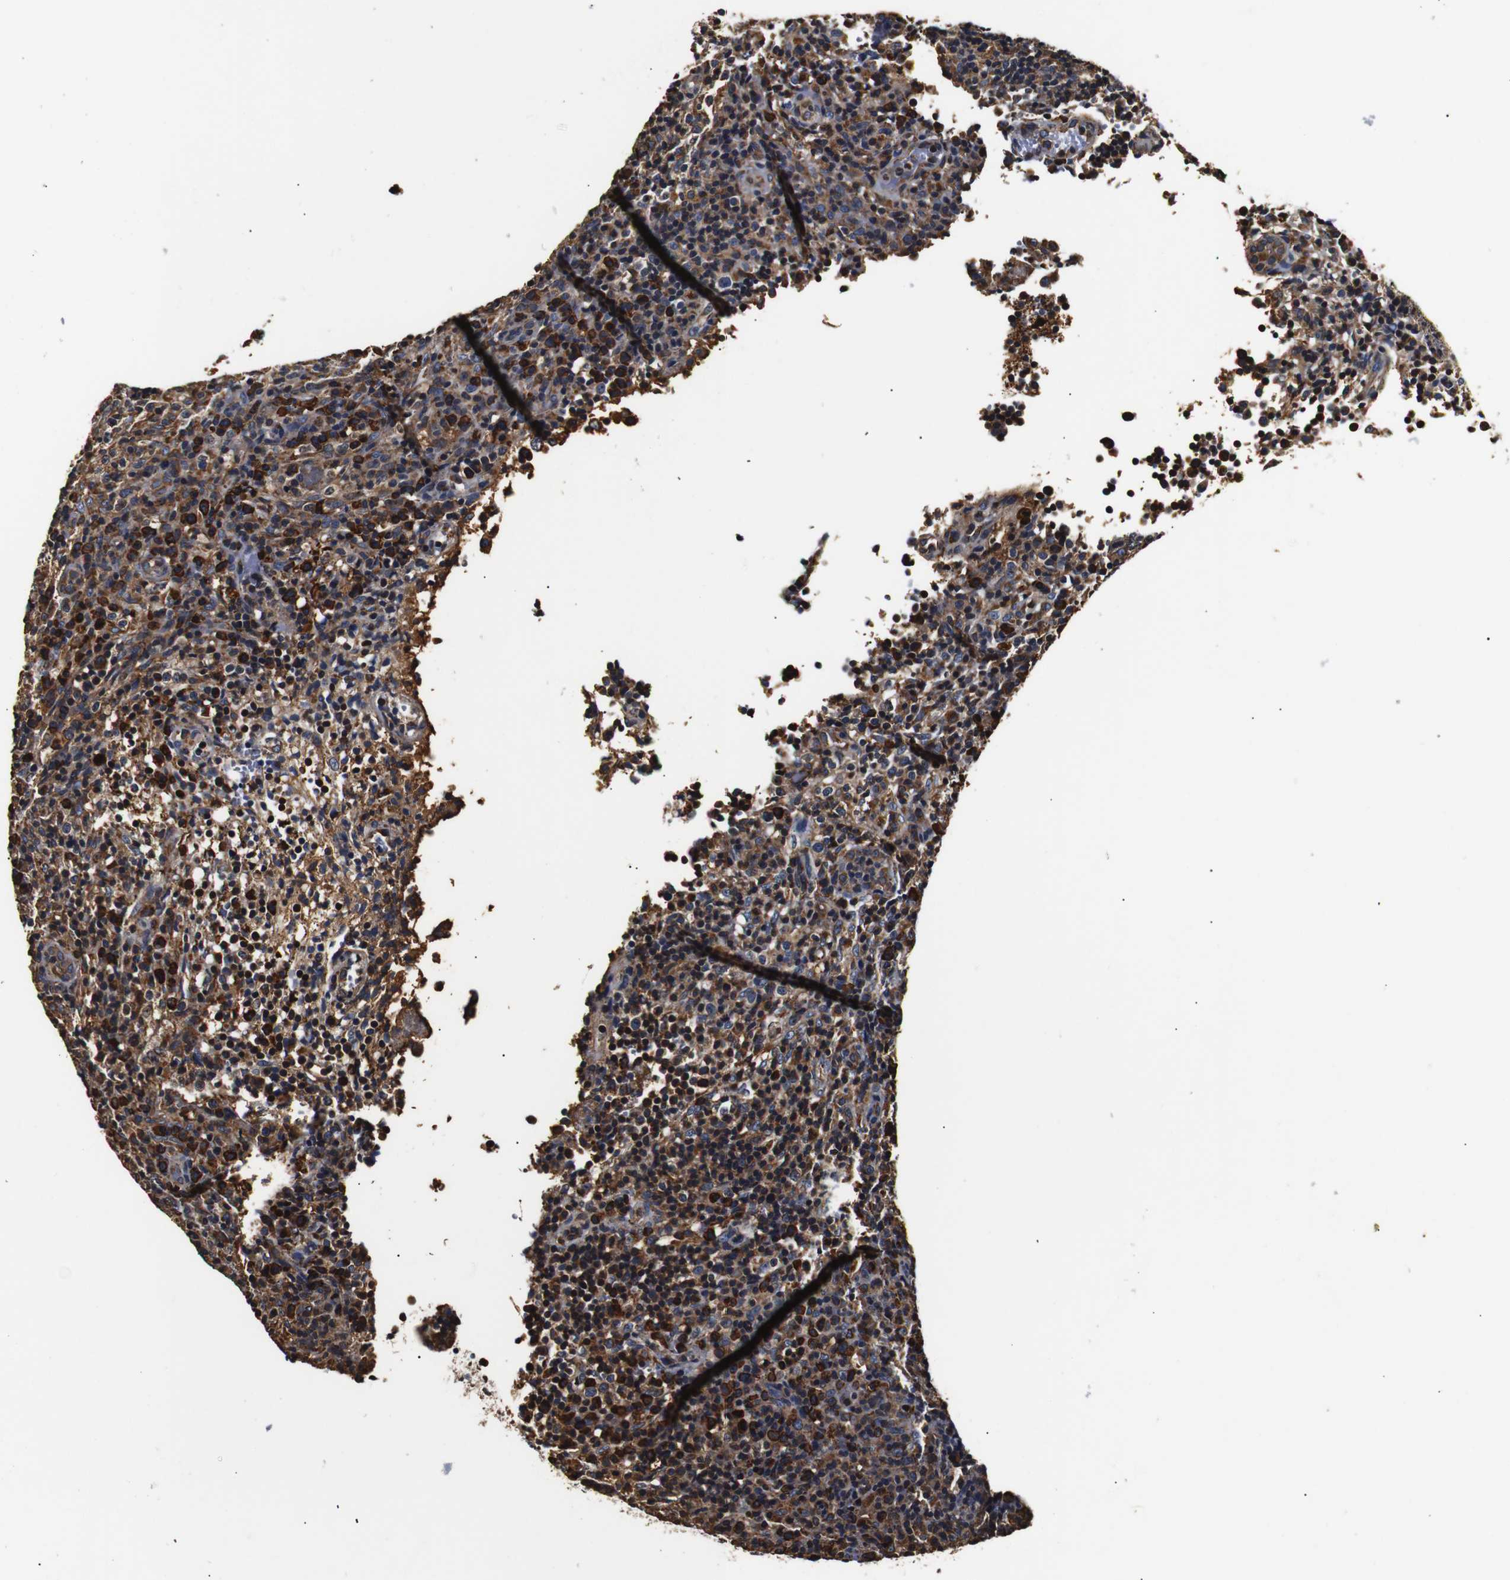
{"staining": {"intensity": "moderate", "quantity": "<25%", "location": "cytoplasmic/membranous"}, "tissue": "lymphoma", "cell_type": "Tumor cells", "image_type": "cancer", "snomed": [{"axis": "morphology", "description": "Malignant lymphoma, non-Hodgkin's type, High grade"}, {"axis": "topography", "description": "Lymph node"}], "caption": "The image demonstrates staining of lymphoma, revealing moderate cytoplasmic/membranous protein expression (brown color) within tumor cells.", "gene": "HHIP", "patient": {"sex": "female", "age": 76}}